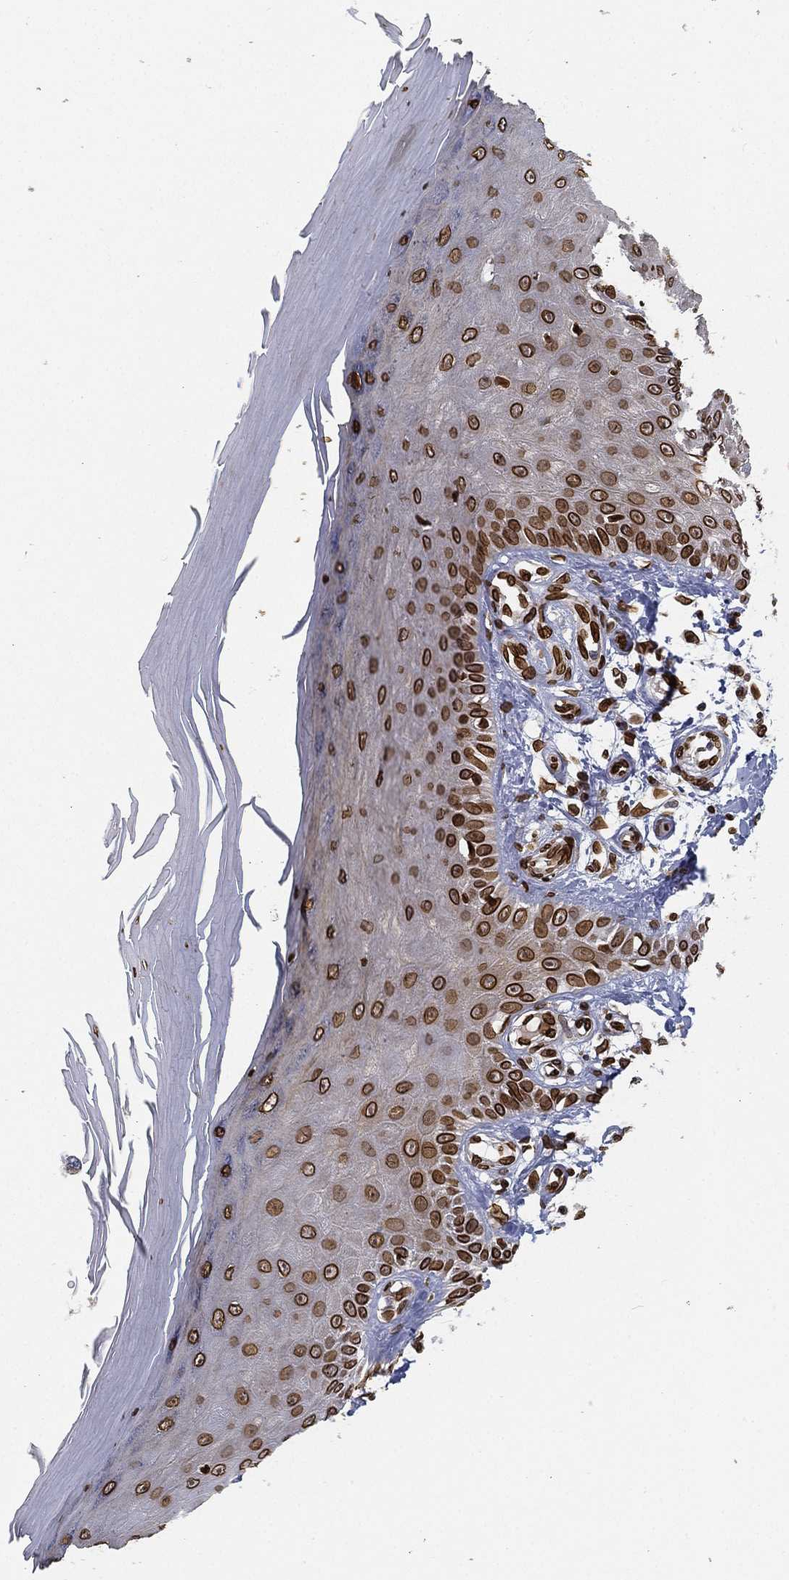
{"staining": {"intensity": "strong", "quantity": ">75%", "location": "cytoplasmic/membranous,nuclear"}, "tissue": "skin", "cell_type": "Fibroblasts", "image_type": "normal", "snomed": [{"axis": "morphology", "description": "Normal tissue, NOS"}, {"axis": "morphology", "description": "Inflammation, NOS"}, {"axis": "morphology", "description": "Fibrosis, NOS"}, {"axis": "topography", "description": "Skin"}], "caption": "An image showing strong cytoplasmic/membranous,nuclear staining in about >75% of fibroblasts in unremarkable skin, as visualized by brown immunohistochemical staining.", "gene": "PALB2", "patient": {"sex": "male", "age": 71}}